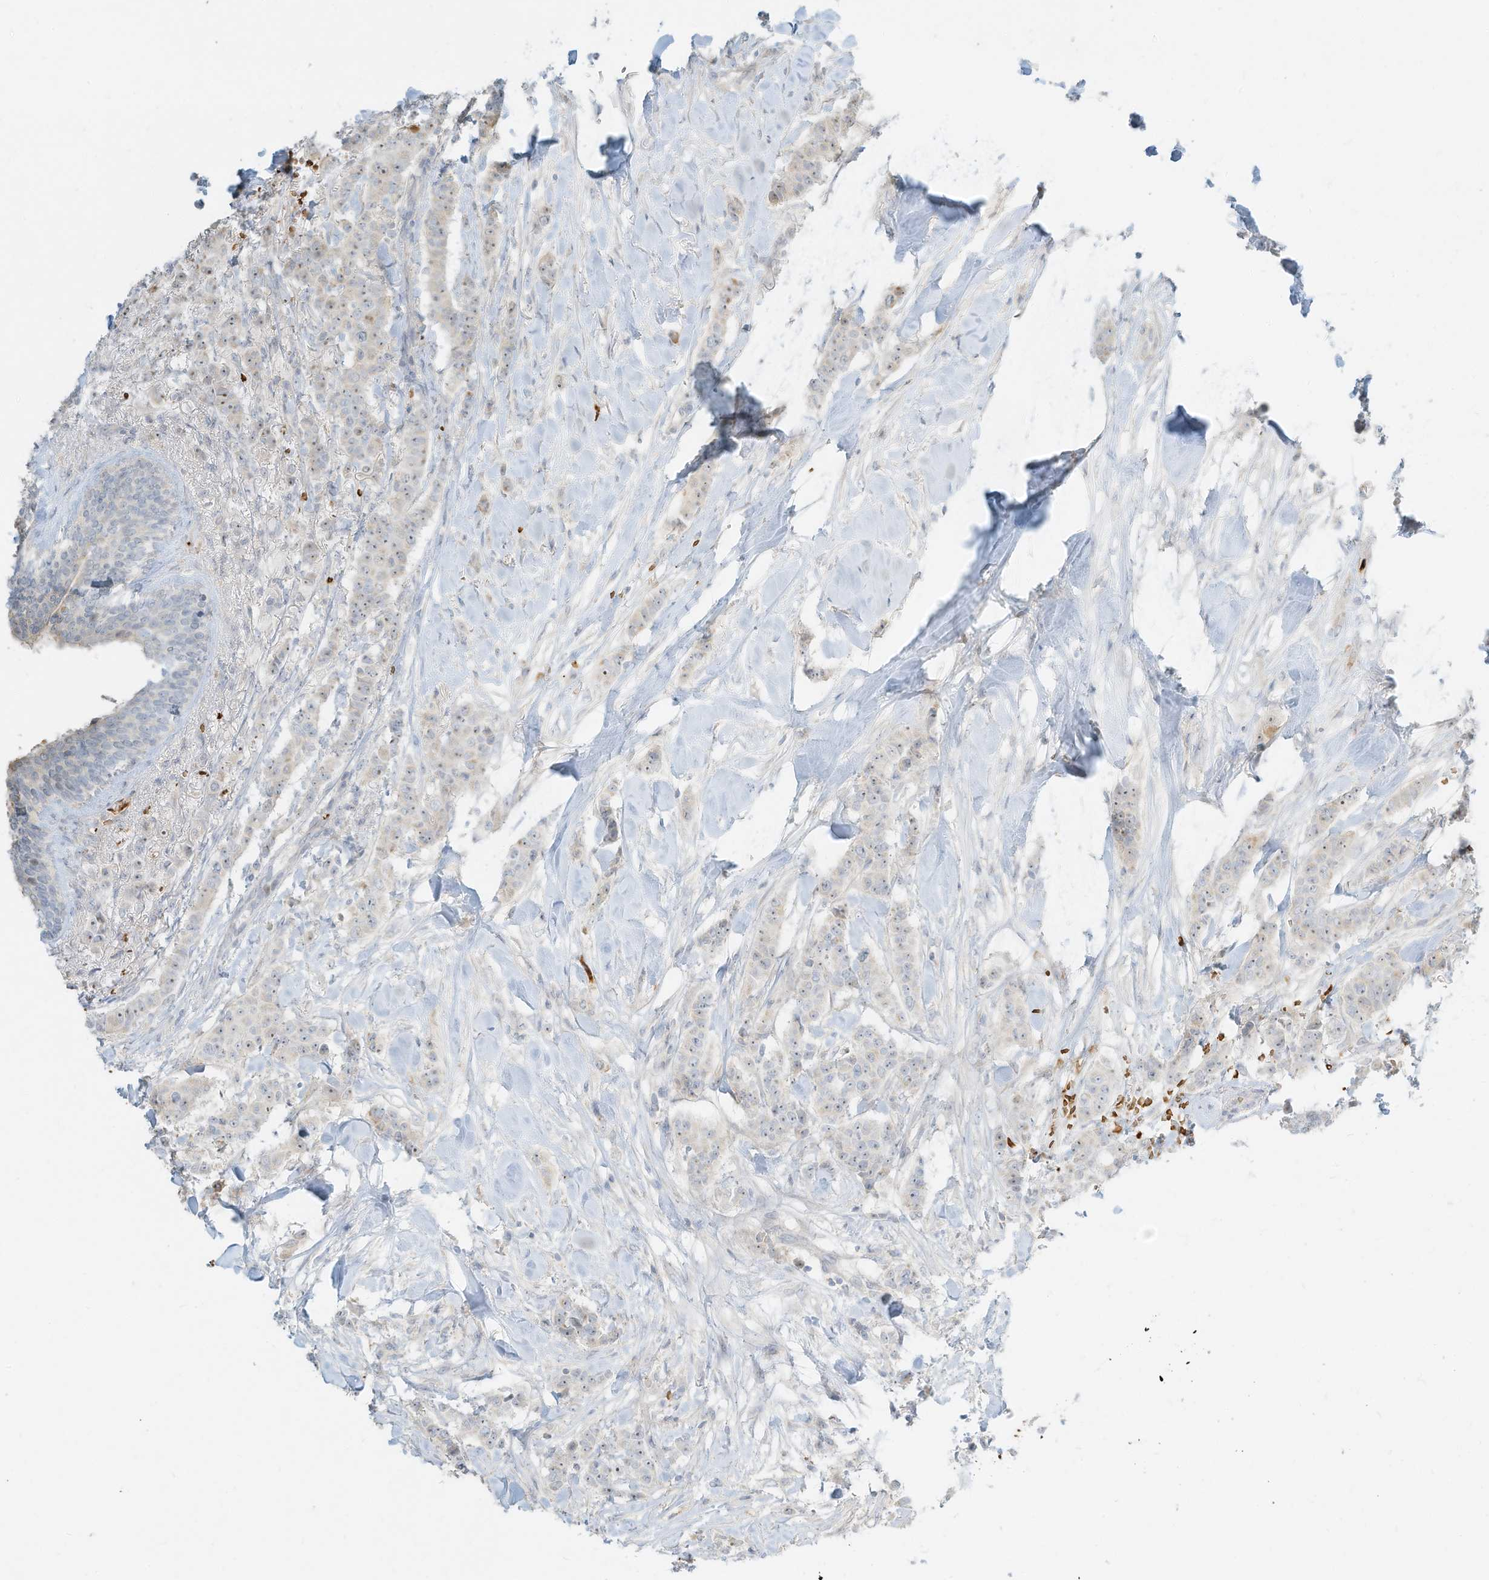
{"staining": {"intensity": "negative", "quantity": "none", "location": "none"}, "tissue": "breast cancer", "cell_type": "Tumor cells", "image_type": "cancer", "snomed": [{"axis": "morphology", "description": "Duct carcinoma"}, {"axis": "topography", "description": "Breast"}], "caption": "Breast intraductal carcinoma stained for a protein using immunohistochemistry (IHC) reveals no expression tumor cells.", "gene": "OFD1", "patient": {"sex": "female", "age": 40}}